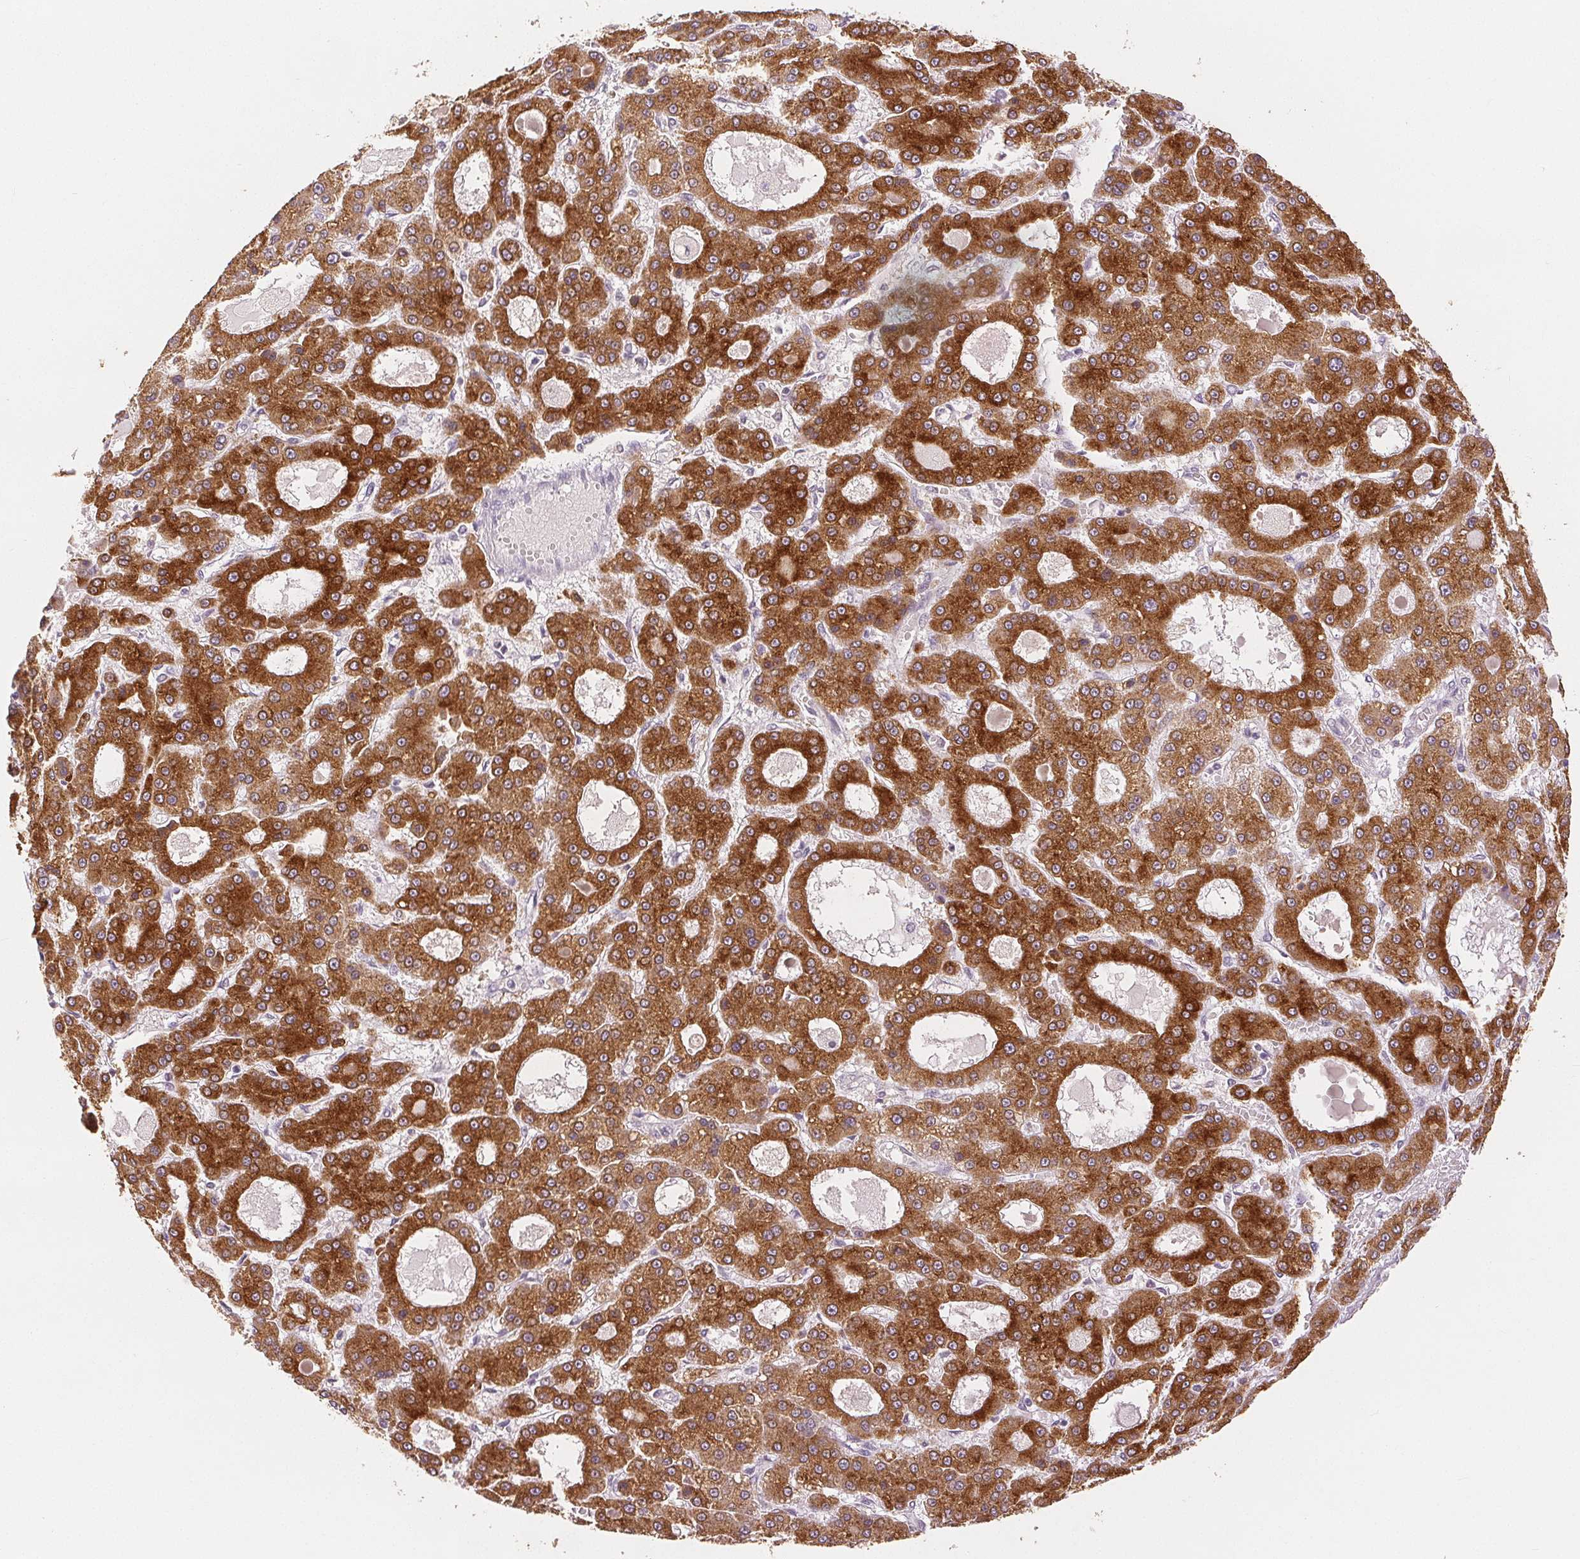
{"staining": {"intensity": "strong", "quantity": ">75%", "location": "cytoplasmic/membranous"}, "tissue": "liver cancer", "cell_type": "Tumor cells", "image_type": "cancer", "snomed": [{"axis": "morphology", "description": "Carcinoma, Hepatocellular, NOS"}, {"axis": "topography", "description": "Liver"}], "caption": "This photomicrograph demonstrates immunohistochemistry (IHC) staining of liver cancer (hepatocellular carcinoma), with high strong cytoplasmic/membranous staining in approximately >75% of tumor cells.", "gene": "SLC27A5", "patient": {"sex": "male", "age": 70}}